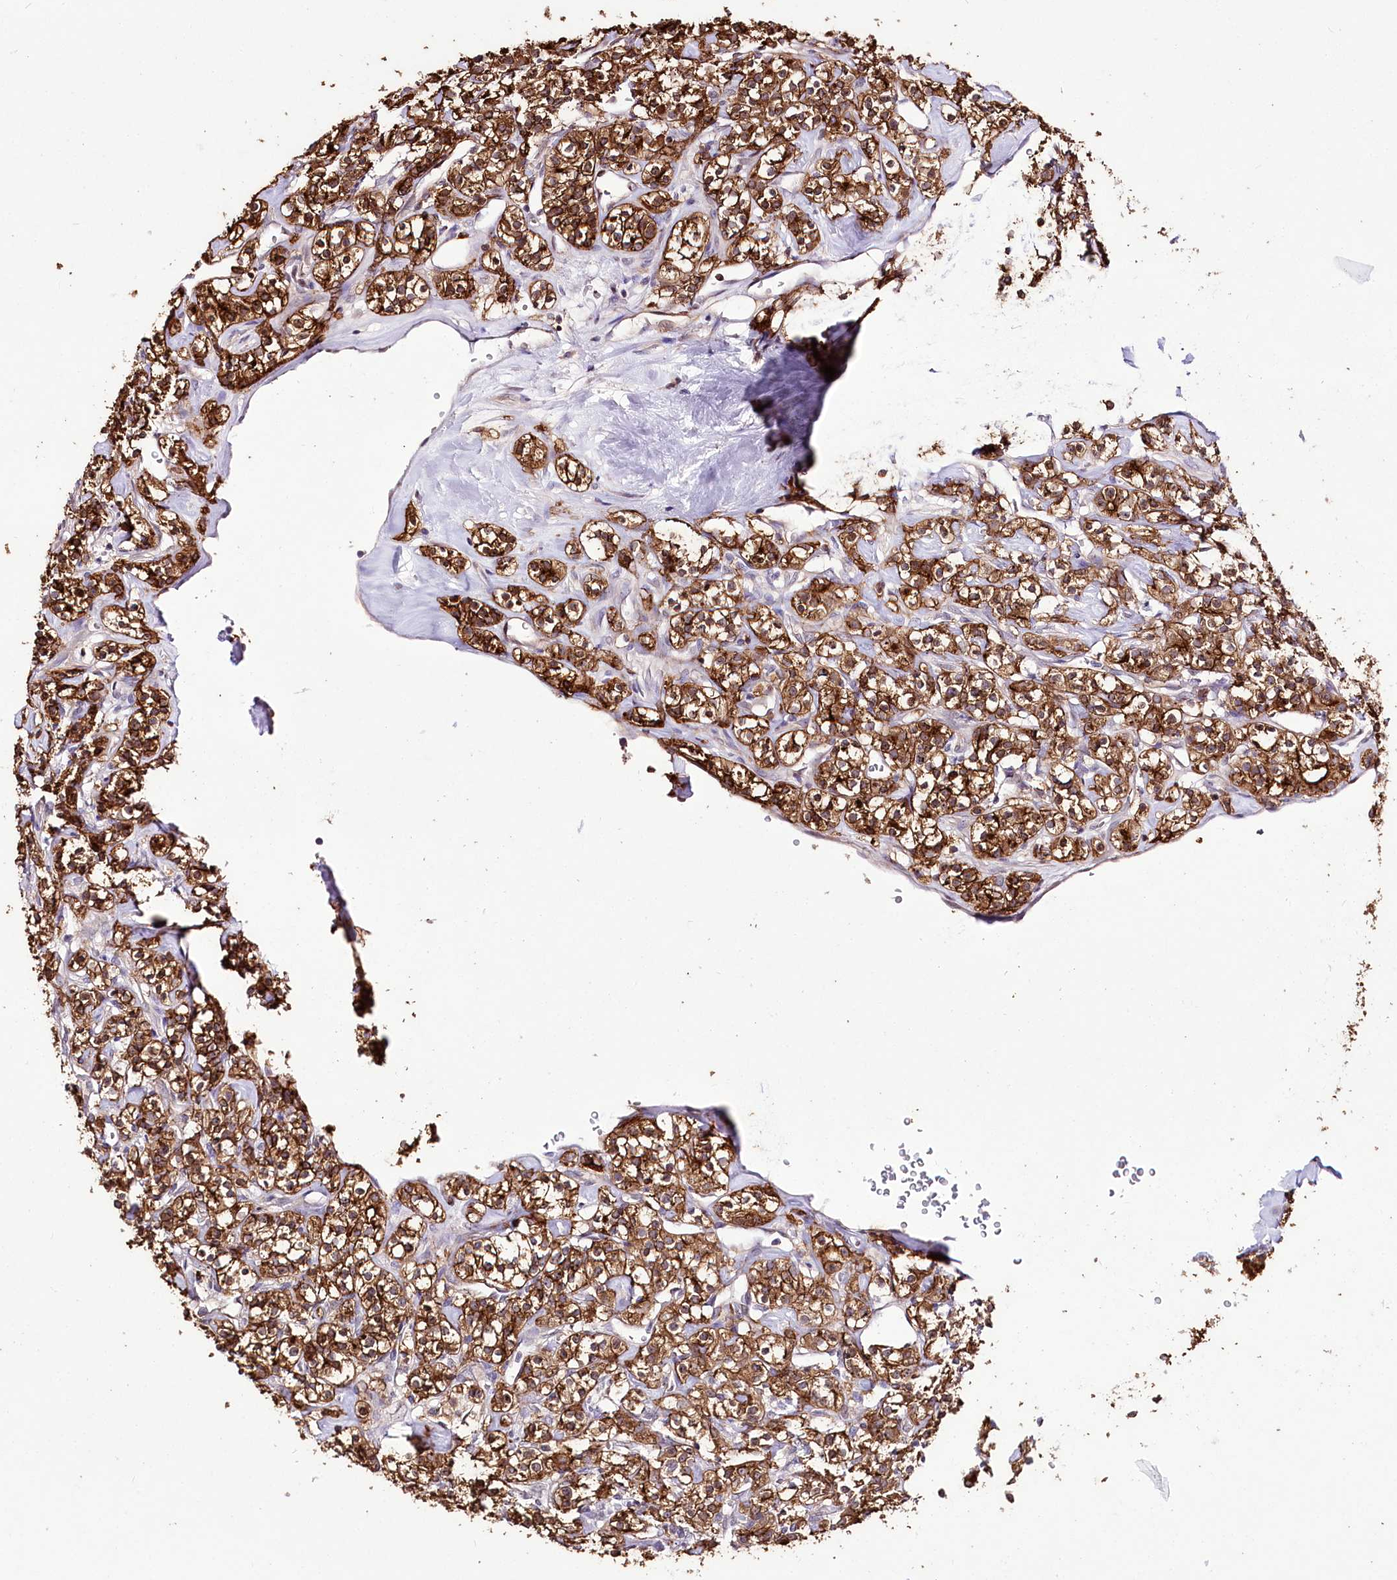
{"staining": {"intensity": "strong", "quantity": ">75%", "location": "cytoplasmic/membranous"}, "tissue": "renal cancer", "cell_type": "Tumor cells", "image_type": "cancer", "snomed": [{"axis": "morphology", "description": "Adenocarcinoma, NOS"}, {"axis": "topography", "description": "Kidney"}], "caption": "Strong cytoplasmic/membranous staining is appreciated in about >75% of tumor cells in renal adenocarcinoma.", "gene": "UGP2", "patient": {"sex": "male", "age": 77}}